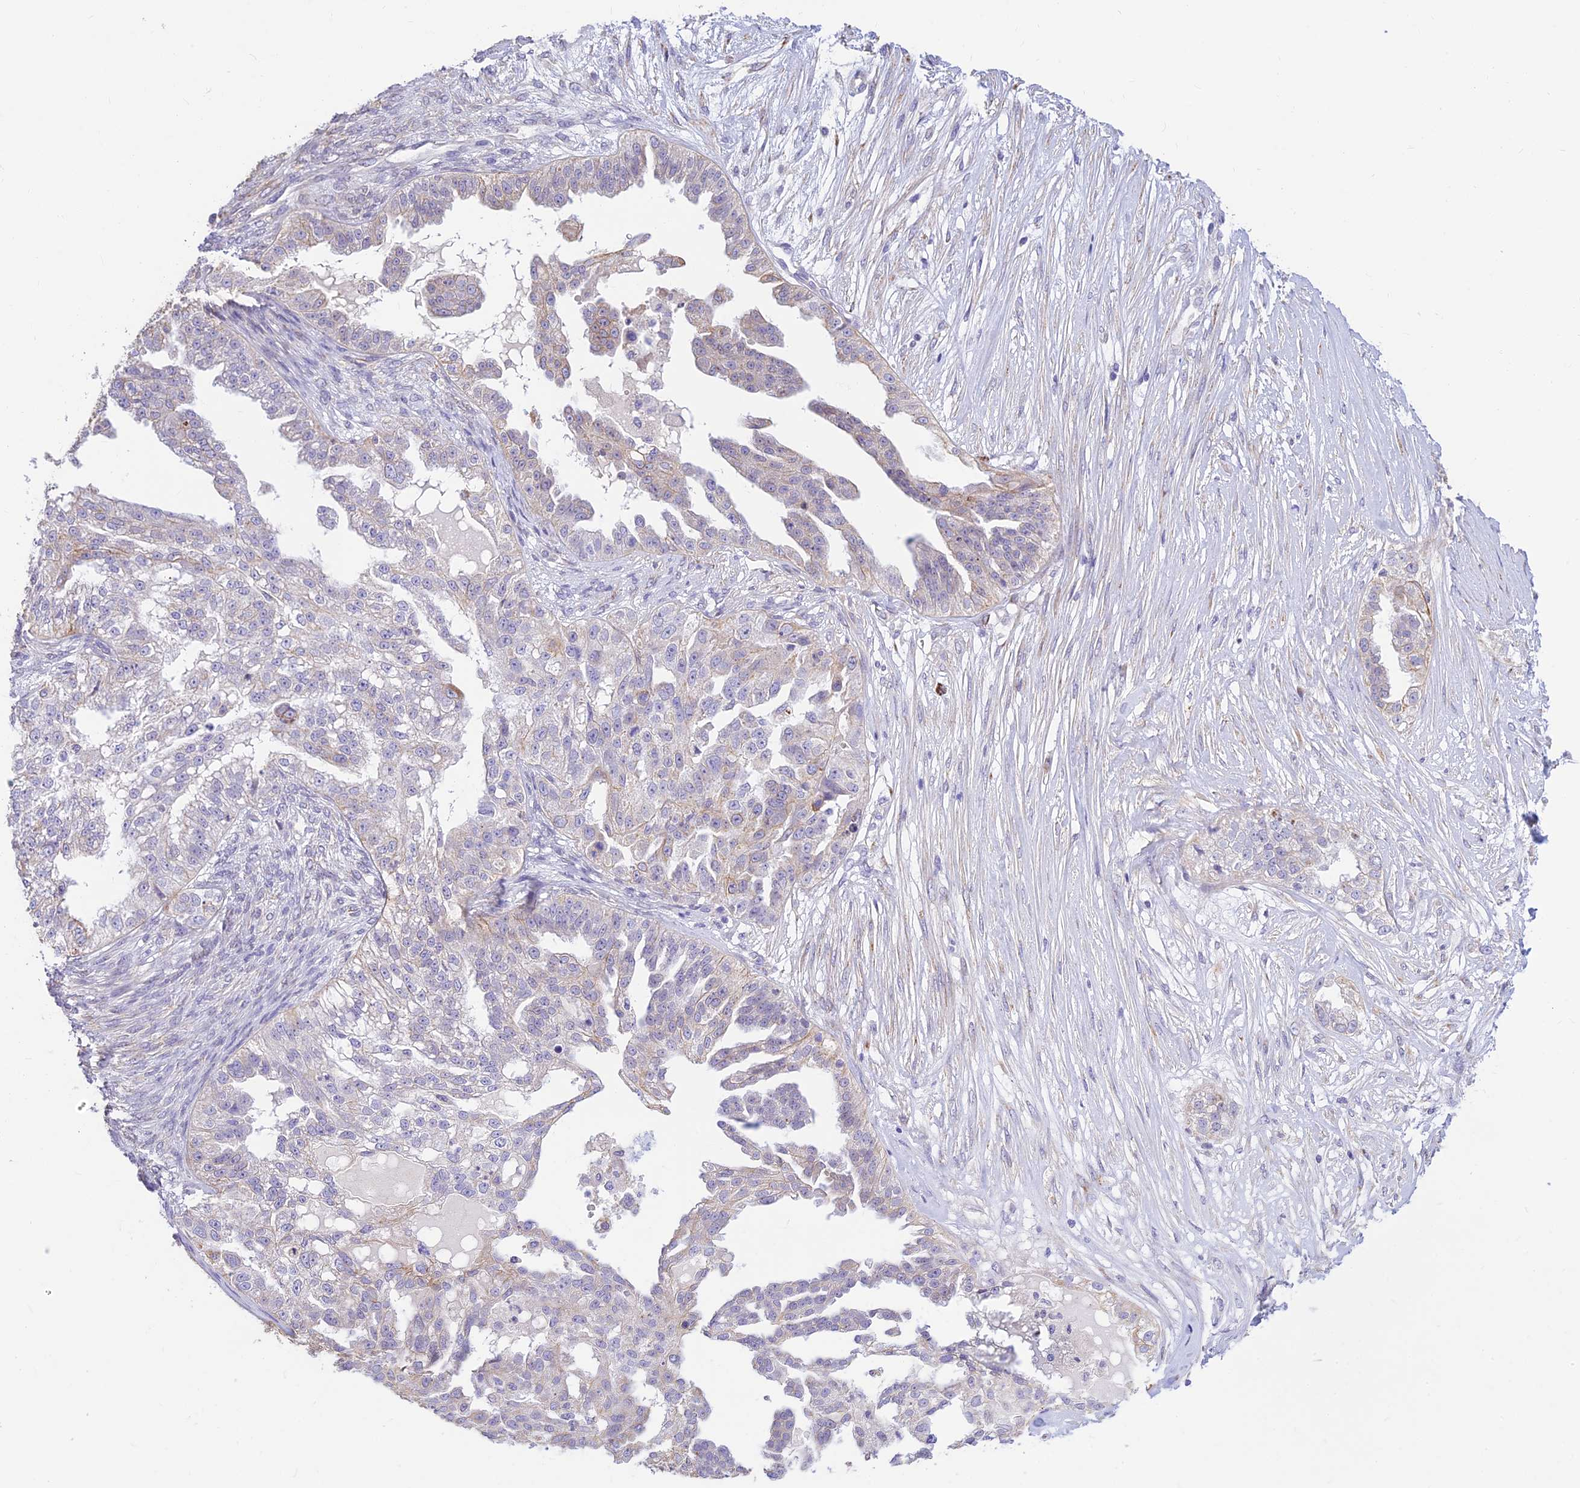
{"staining": {"intensity": "weak", "quantity": "<25%", "location": "cytoplasmic/membranous"}, "tissue": "ovarian cancer", "cell_type": "Tumor cells", "image_type": "cancer", "snomed": [{"axis": "morphology", "description": "Cystadenocarcinoma, serous, NOS"}, {"axis": "topography", "description": "Ovary"}], "caption": "An image of ovarian cancer stained for a protein reveals no brown staining in tumor cells.", "gene": "ALDH1L2", "patient": {"sex": "female", "age": 58}}